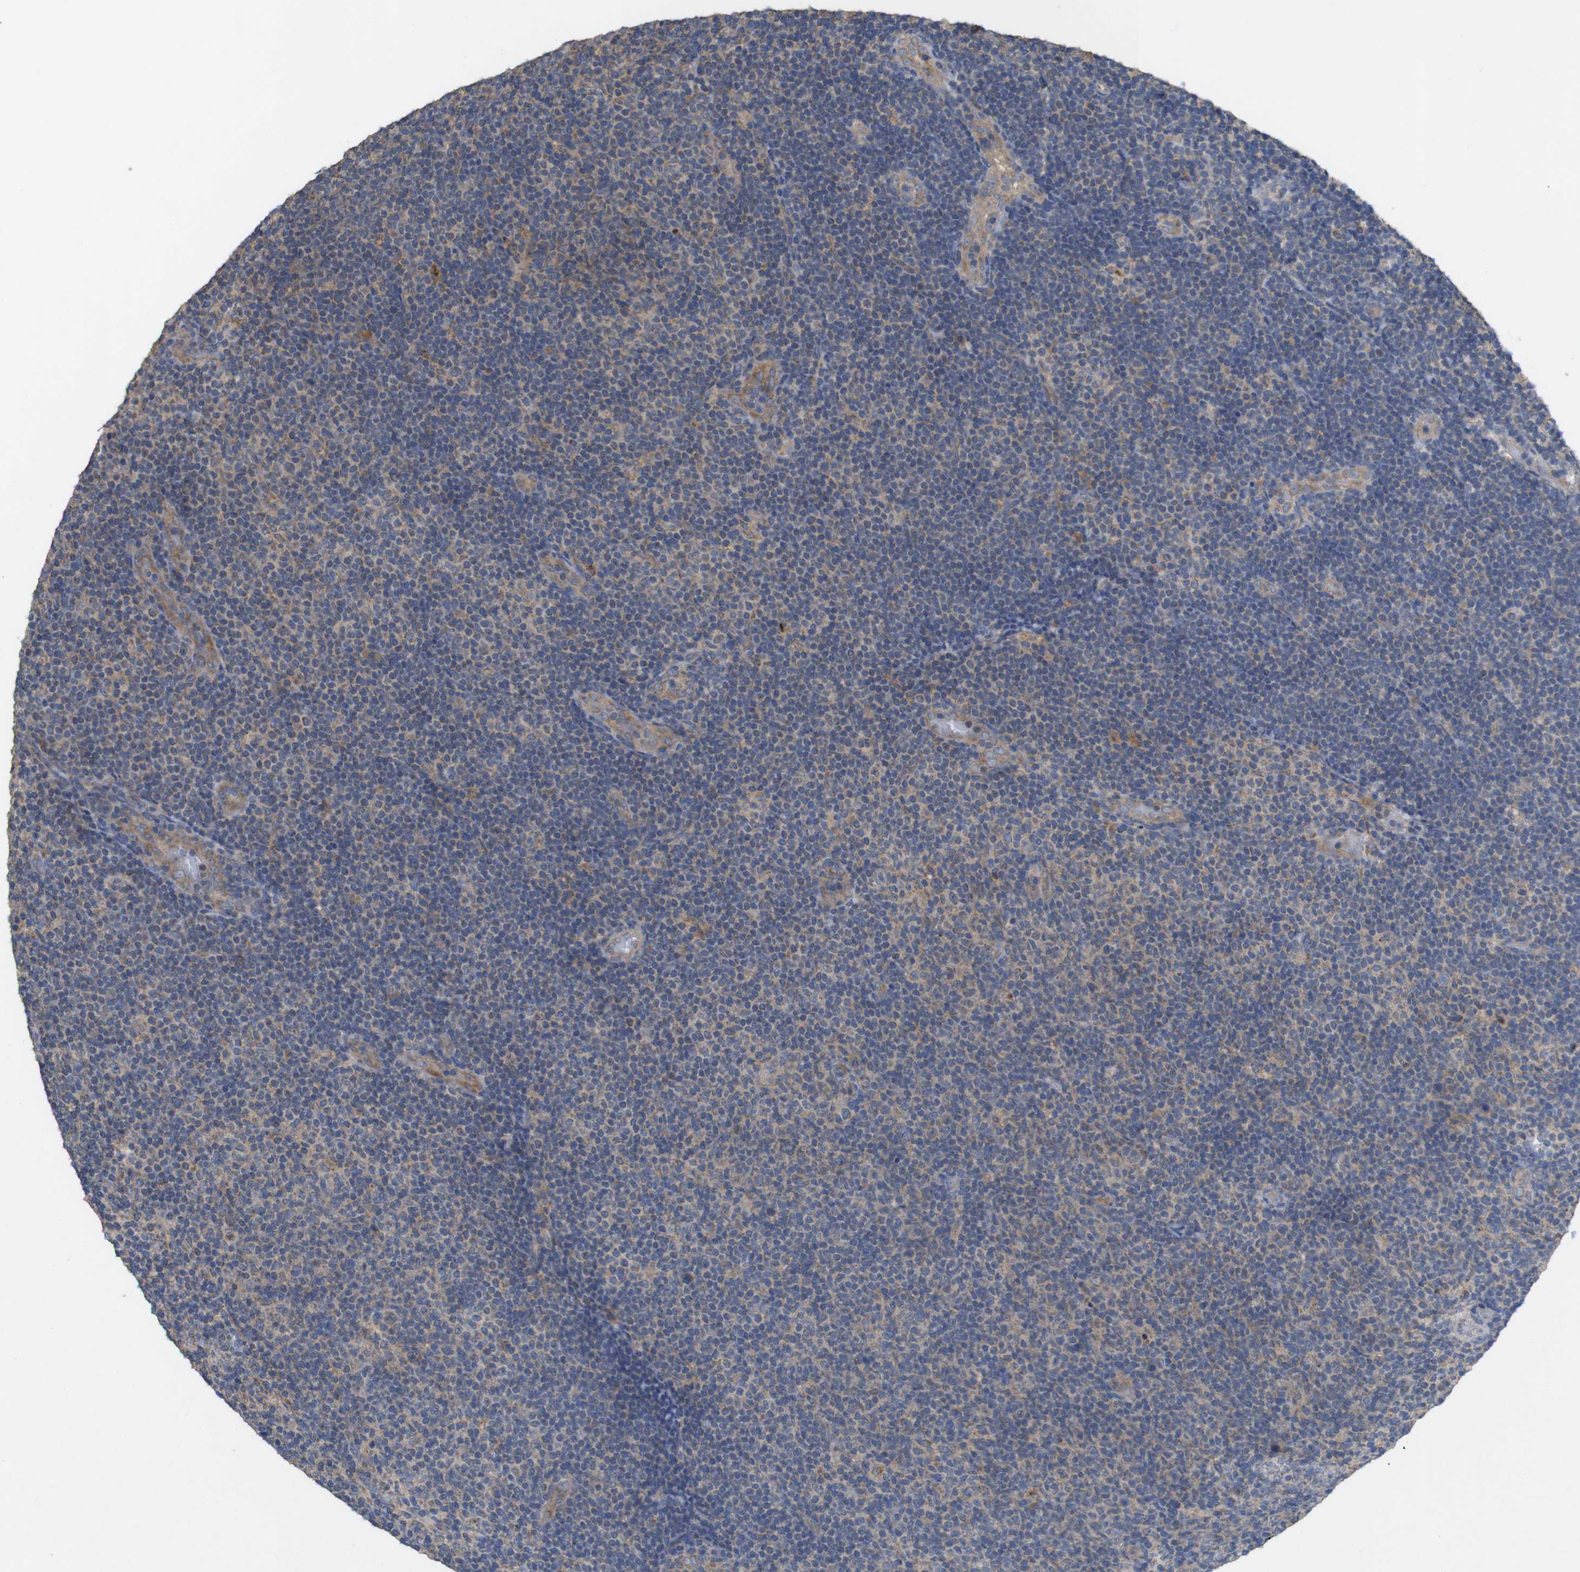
{"staining": {"intensity": "weak", "quantity": ">75%", "location": "cytoplasmic/membranous"}, "tissue": "lymphoma", "cell_type": "Tumor cells", "image_type": "cancer", "snomed": [{"axis": "morphology", "description": "Malignant lymphoma, non-Hodgkin's type, Low grade"}, {"axis": "topography", "description": "Lymph node"}], "caption": "The immunohistochemical stain labels weak cytoplasmic/membranous positivity in tumor cells of lymphoma tissue. Nuclei are stained in blue.", "gene": "KCNS3", "patient": {"sex": "male", "age": 83}}